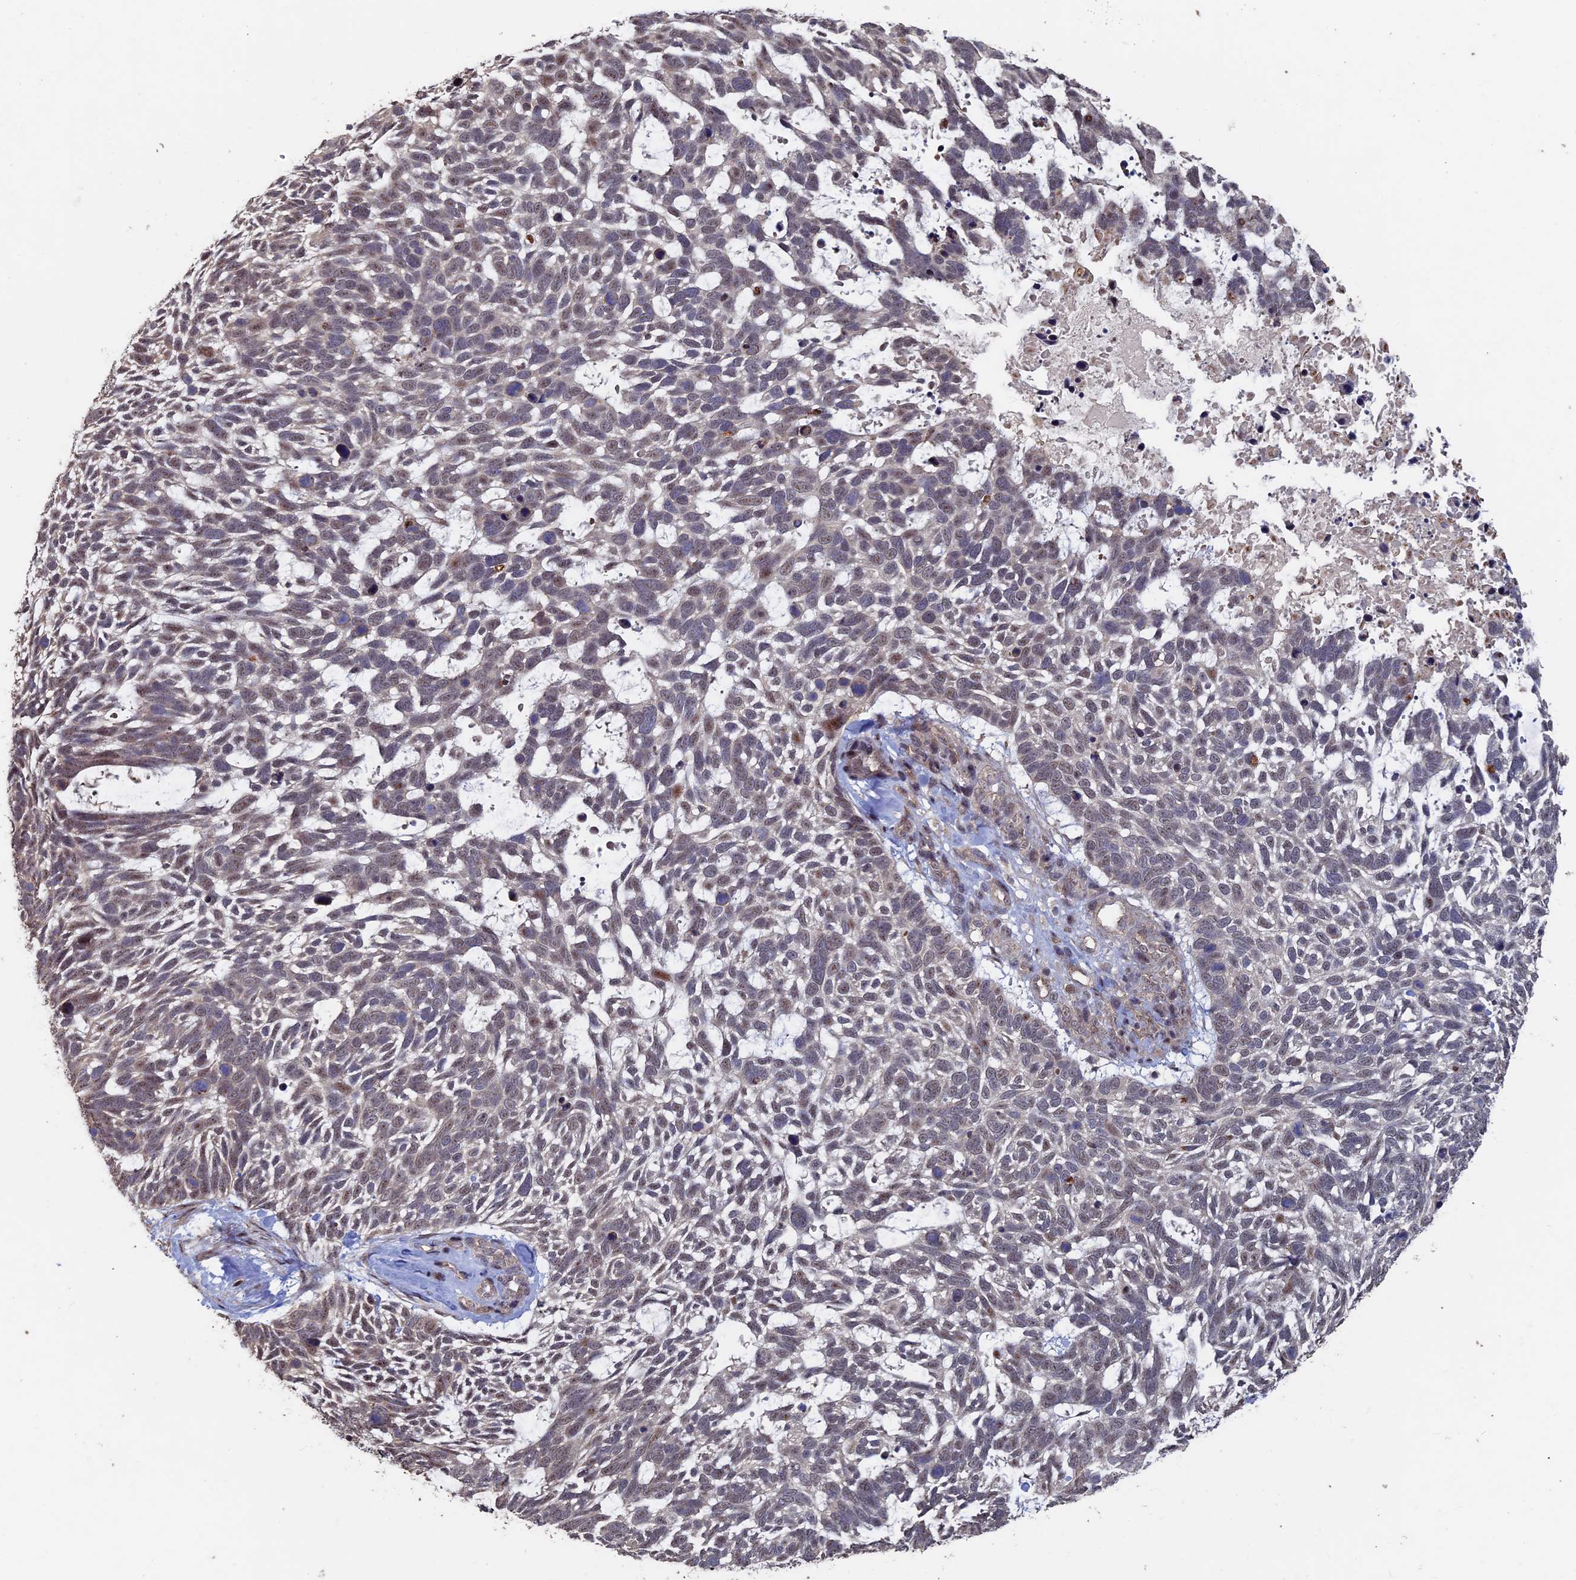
{"staining": {"intensity": "moderate", "quantity": "25%-75%", "location": "cytoplasmic/membranous,nuclear"}, "tissue": "skin cancer", "cell_type": "Tumor cells", "image_type": "cancer", "snomed": [{"axis": "morphology", "description": "Basal cell carcinoma"}, {"axis": "topography", "description": "Skin"}], "caption": "High-magnification brightfield microscopy of skin cancer stained with DAB (brown) and counterstained with hematoxylin (blue). tumor cells exhibit moderate cytoplasmic/membranous and nuclear positivity is seen in approximately25%-75% of cells. The protein of interest is stained brown, and the nuclei are stained in blue (DAB (3,3'-diaminobenzidine) IHC with brightfield microscopy, high magnification).", "gene": "KIAA1328", "patient": {"sex": "male", "age": 88}}